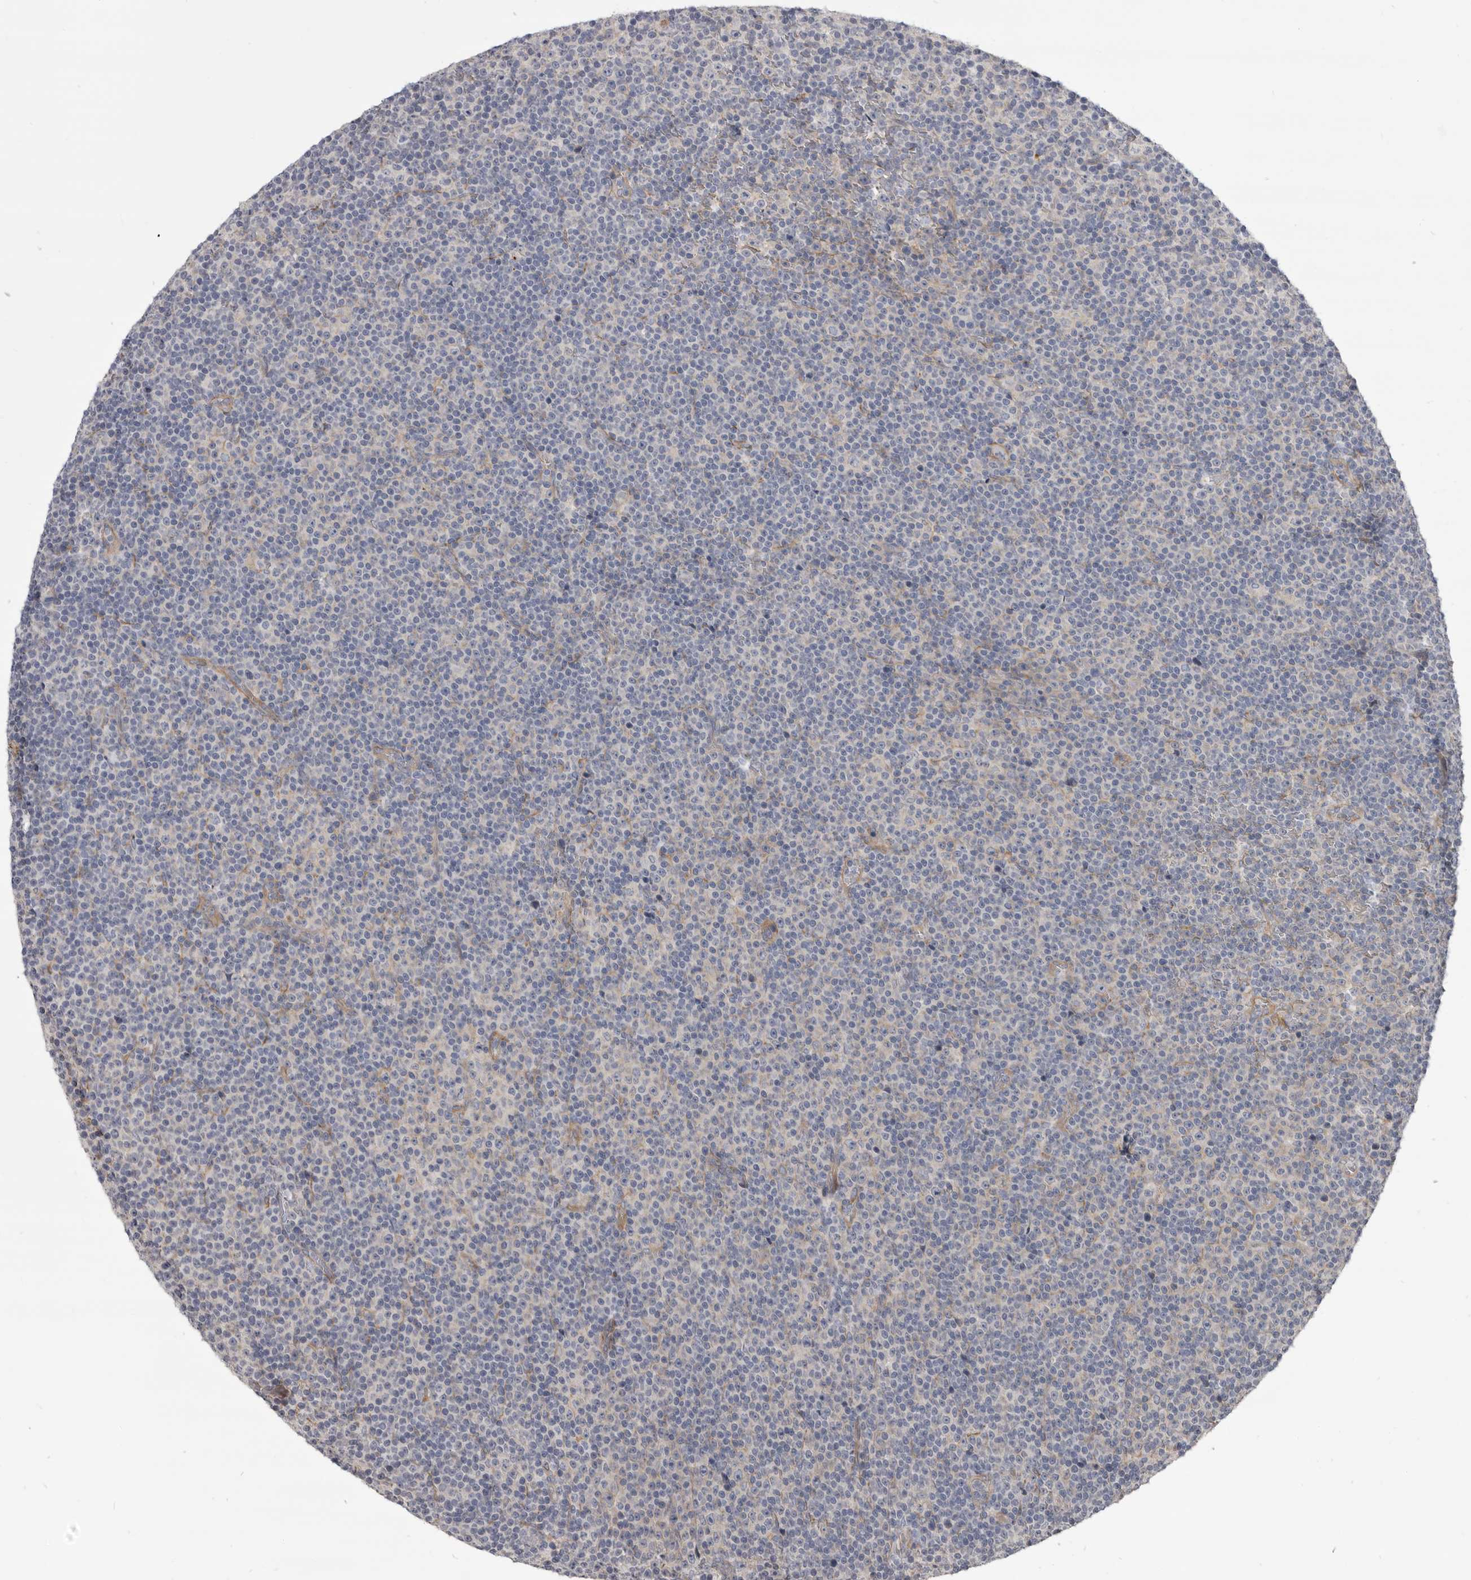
{"staining": {"intensity": "negative", "quantity": "none", "location": "none"}, "tissue": "lymphoma", "cell_type": "Tumor cells", "image_type": "cancer", "snomed": [{"axis": "morphology", "description": "Malignant lymphoma, non-Hodgkin's type, Low grade"}, {"axis": "topography", "description": "Lymph node"}], "caption": "Immunohistochemical staining of lymphoma displays no significant positivity in tumor cells.", "gene": "CGN", "patient": {"sex": "female", "age": 67}}